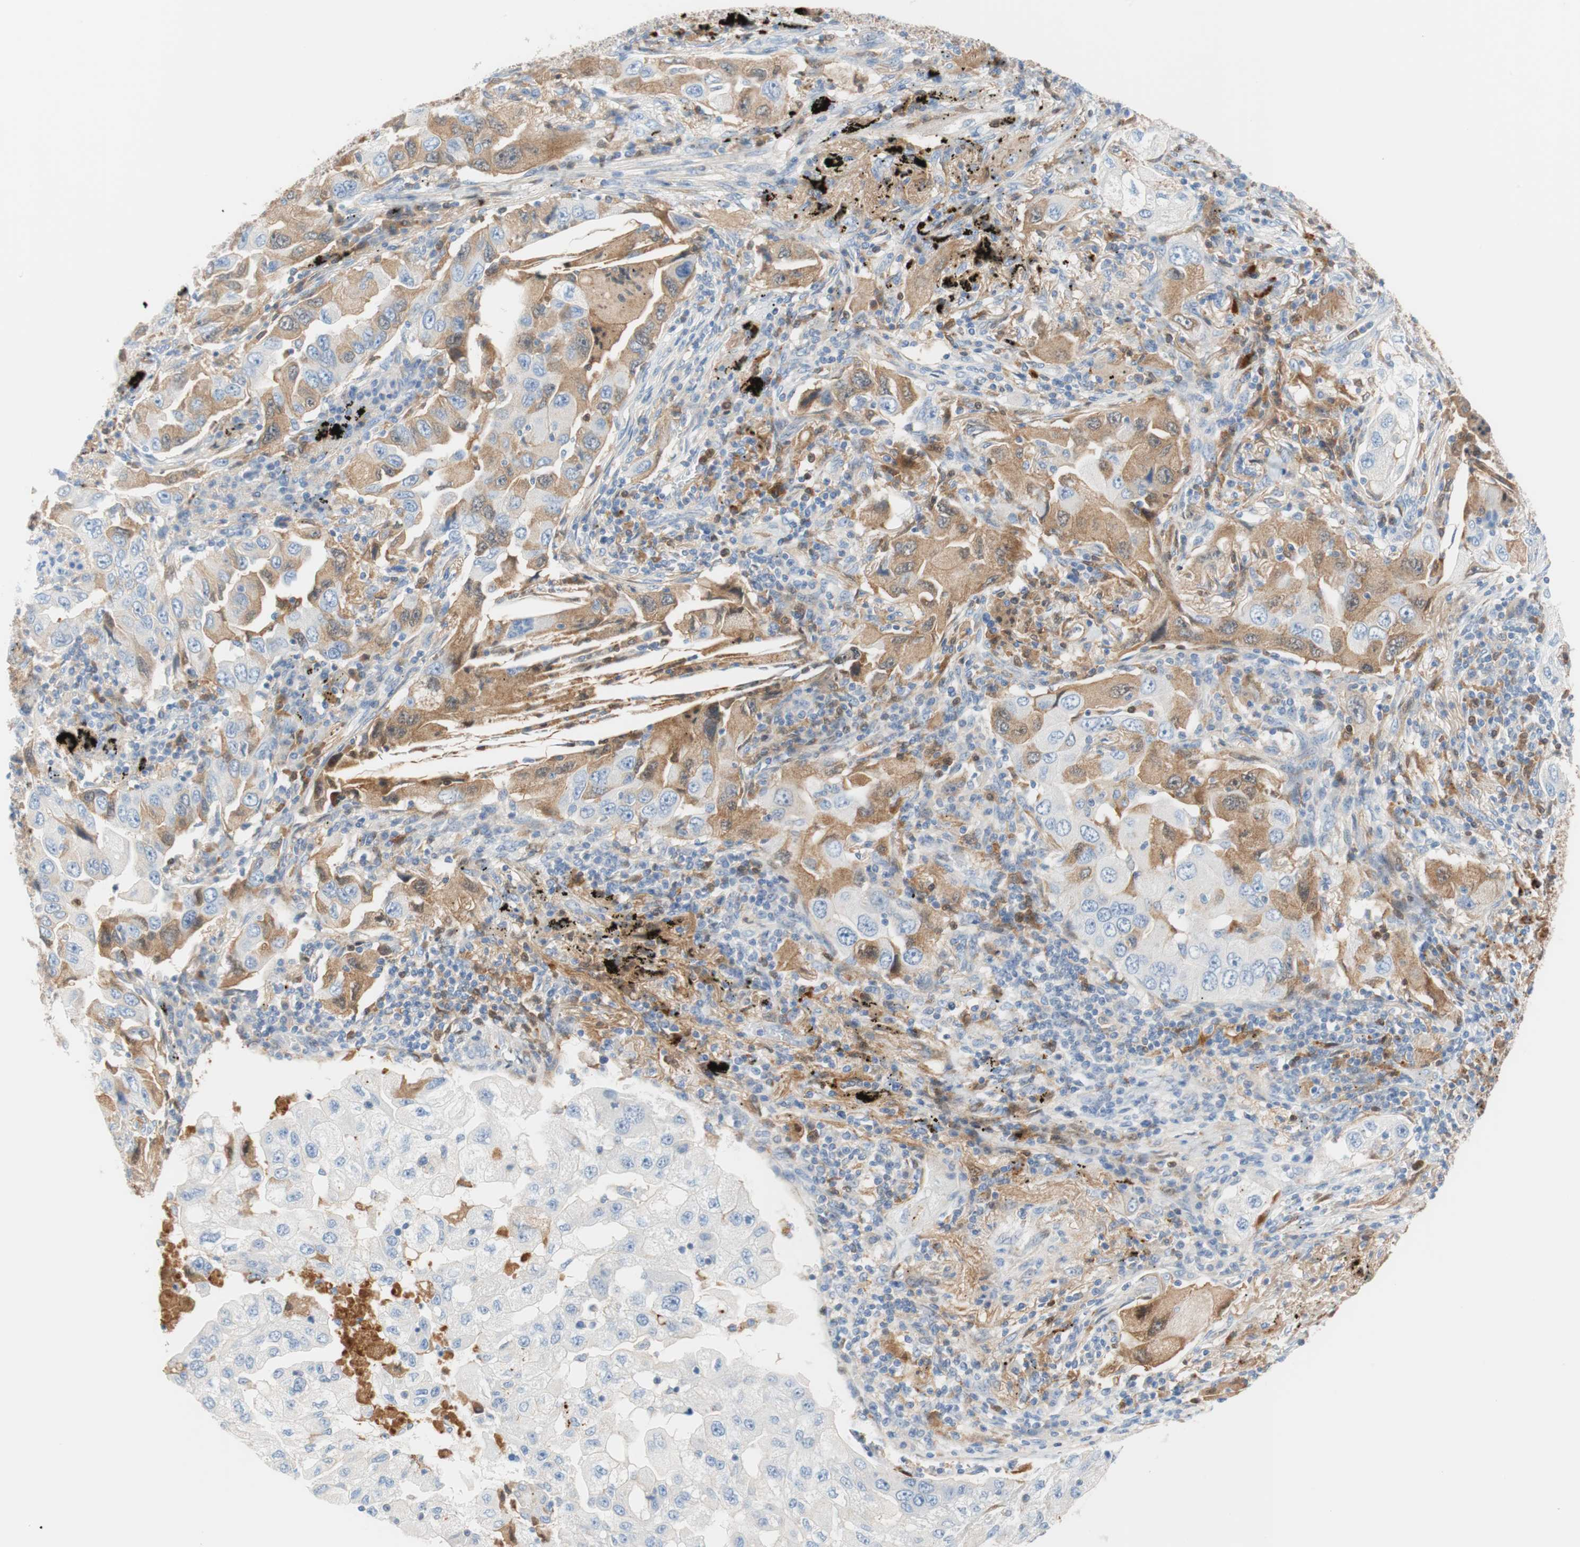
{"staining": {"intensity": "moderate", "quantity": "<25%", "location": "cytoplasmic/membranous"}, "tissue": "lung cancer", "cell_type": "Tumor cells", "image_type": "cancer", "snomed": [{"axis": "morphology", "description": "Adenocarcinoma, NOS"}, {"axis": "topography", "description": "Lung"}], "caption": "About <25% of tumor cells in lung adenocarcinoma demonstrate moderate cytoplasmic/membranous protein expression as visualized by brown immunohistochemical staining.", "gene": "RBP4", "patient": {"sex": "female", "age": 65}}